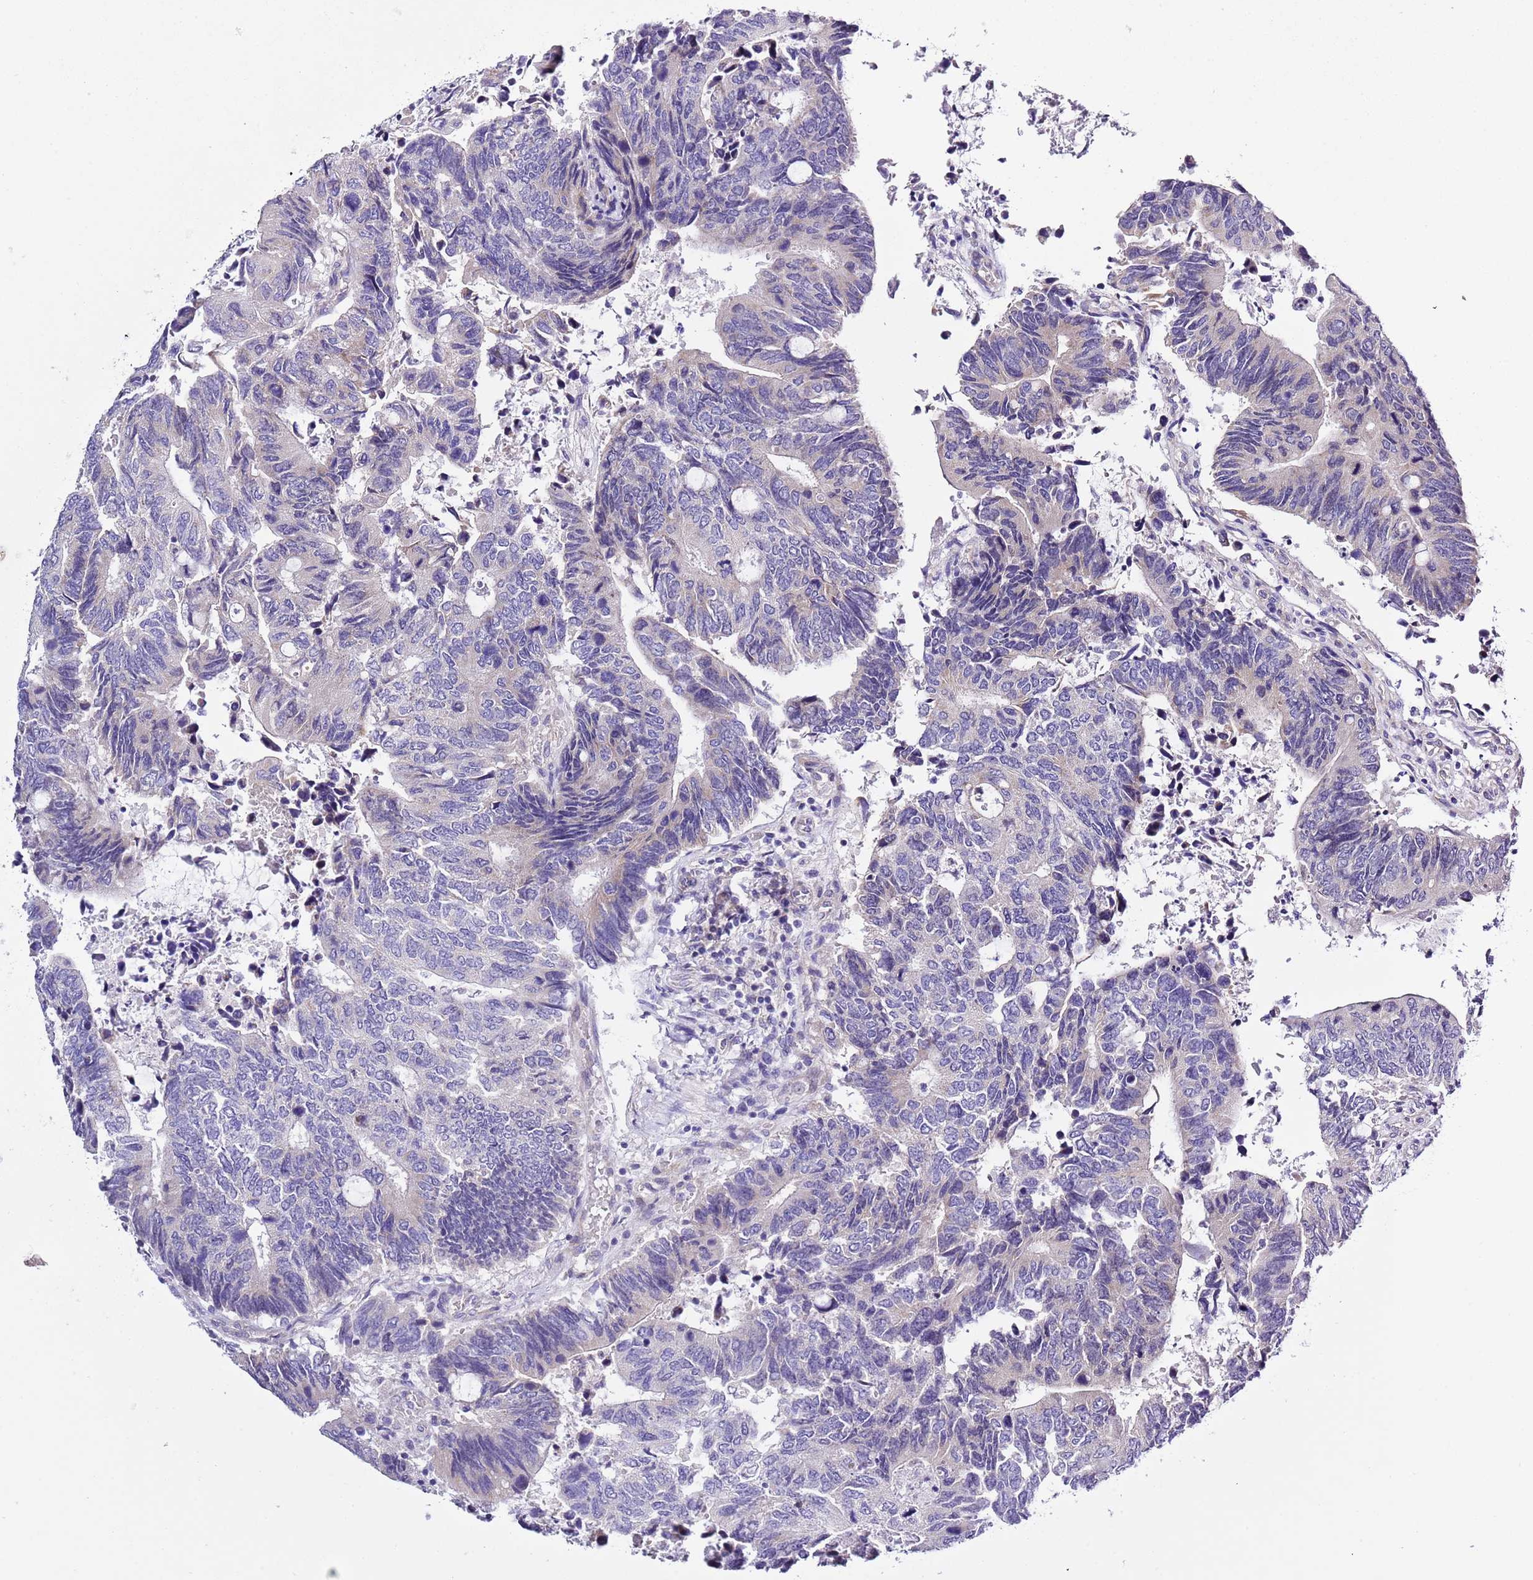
{"staining": {"intensity": "negative", "quantity": "none", "location": "none"}, "tissue": "colorectal cancer", "cell_type": "Tumor cells", "image_type": "cancer", "snomed": [{"axis": "morphology", "description": "Adenocarcinoma, NOS"}, {"axis": "topography", "description": "Colon"}], "caption": "Photomicrograph shows no protein positivity in tumor cells of colorectal adenocarcinoma tissue. Brightfield microscopy of IHC stained with DAB (3,3'-diaminobenzidine) (brown) and hematoxylin (blue), captured at high magnification.", "gene": "NET1", "patient": {"sex": "male", "age": 87}}